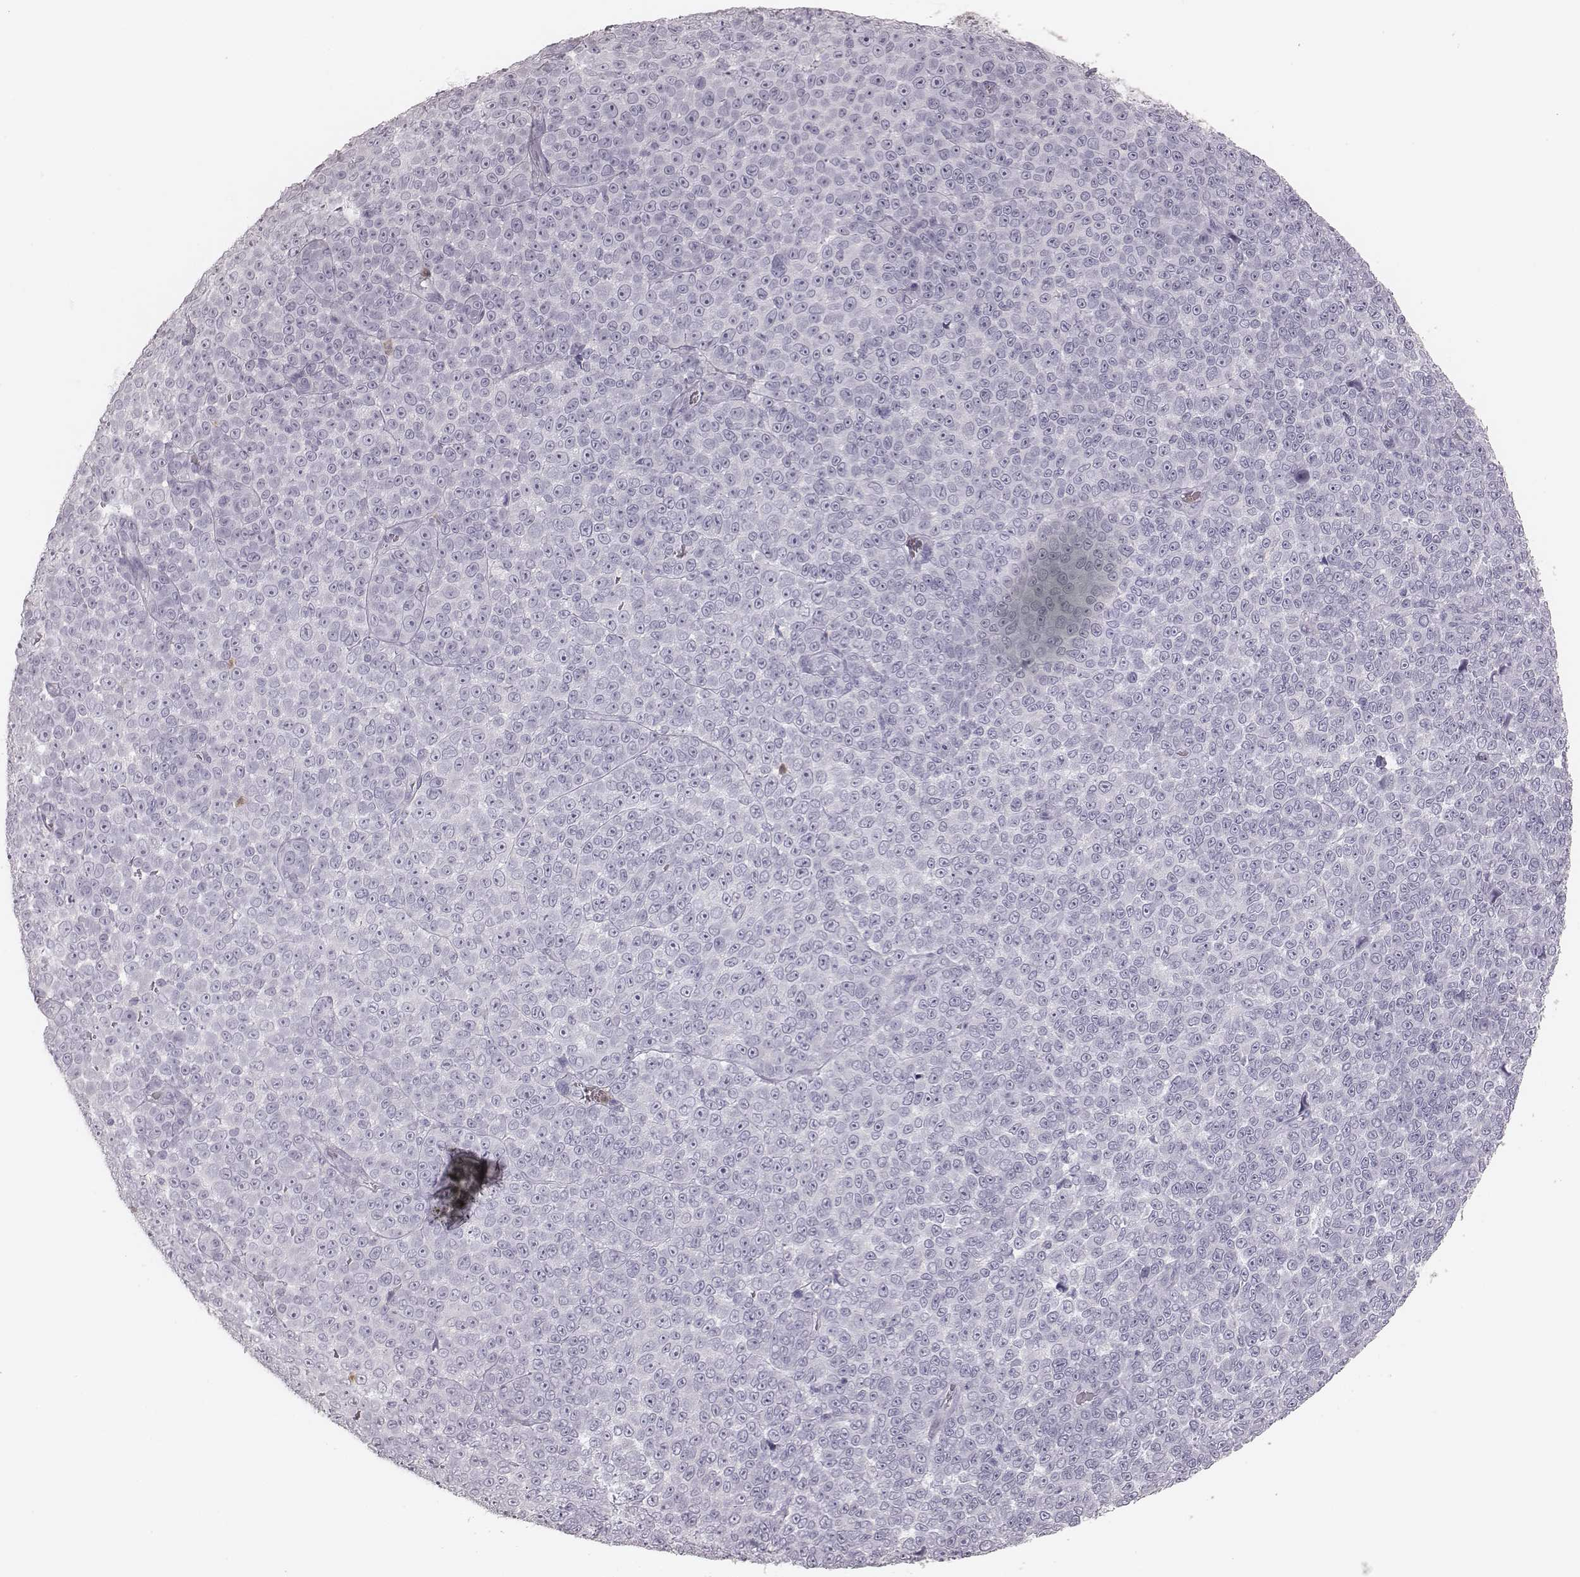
{"staining": {"intensity": "negative", "quantity": "none", "location": "none"}, "tissue": "melanoma", "cell_type": "Tumor cells", "image_type": "cancer", "snomed": [{"axis": "morphology", "description": "Malignant melanoma, NOS"}, {"axis": "topography", "description": "Skin"}], "caption": "Immunohistochemical staining of melanoma exhibits no significant staining in tumor cells. Brightfield microscopy of IHC stained with DAB (brown) and hematoxylin (blue), captured at high magnification.", "gene": "ELANE", "patient": {"sex": "female", "age": 95}}